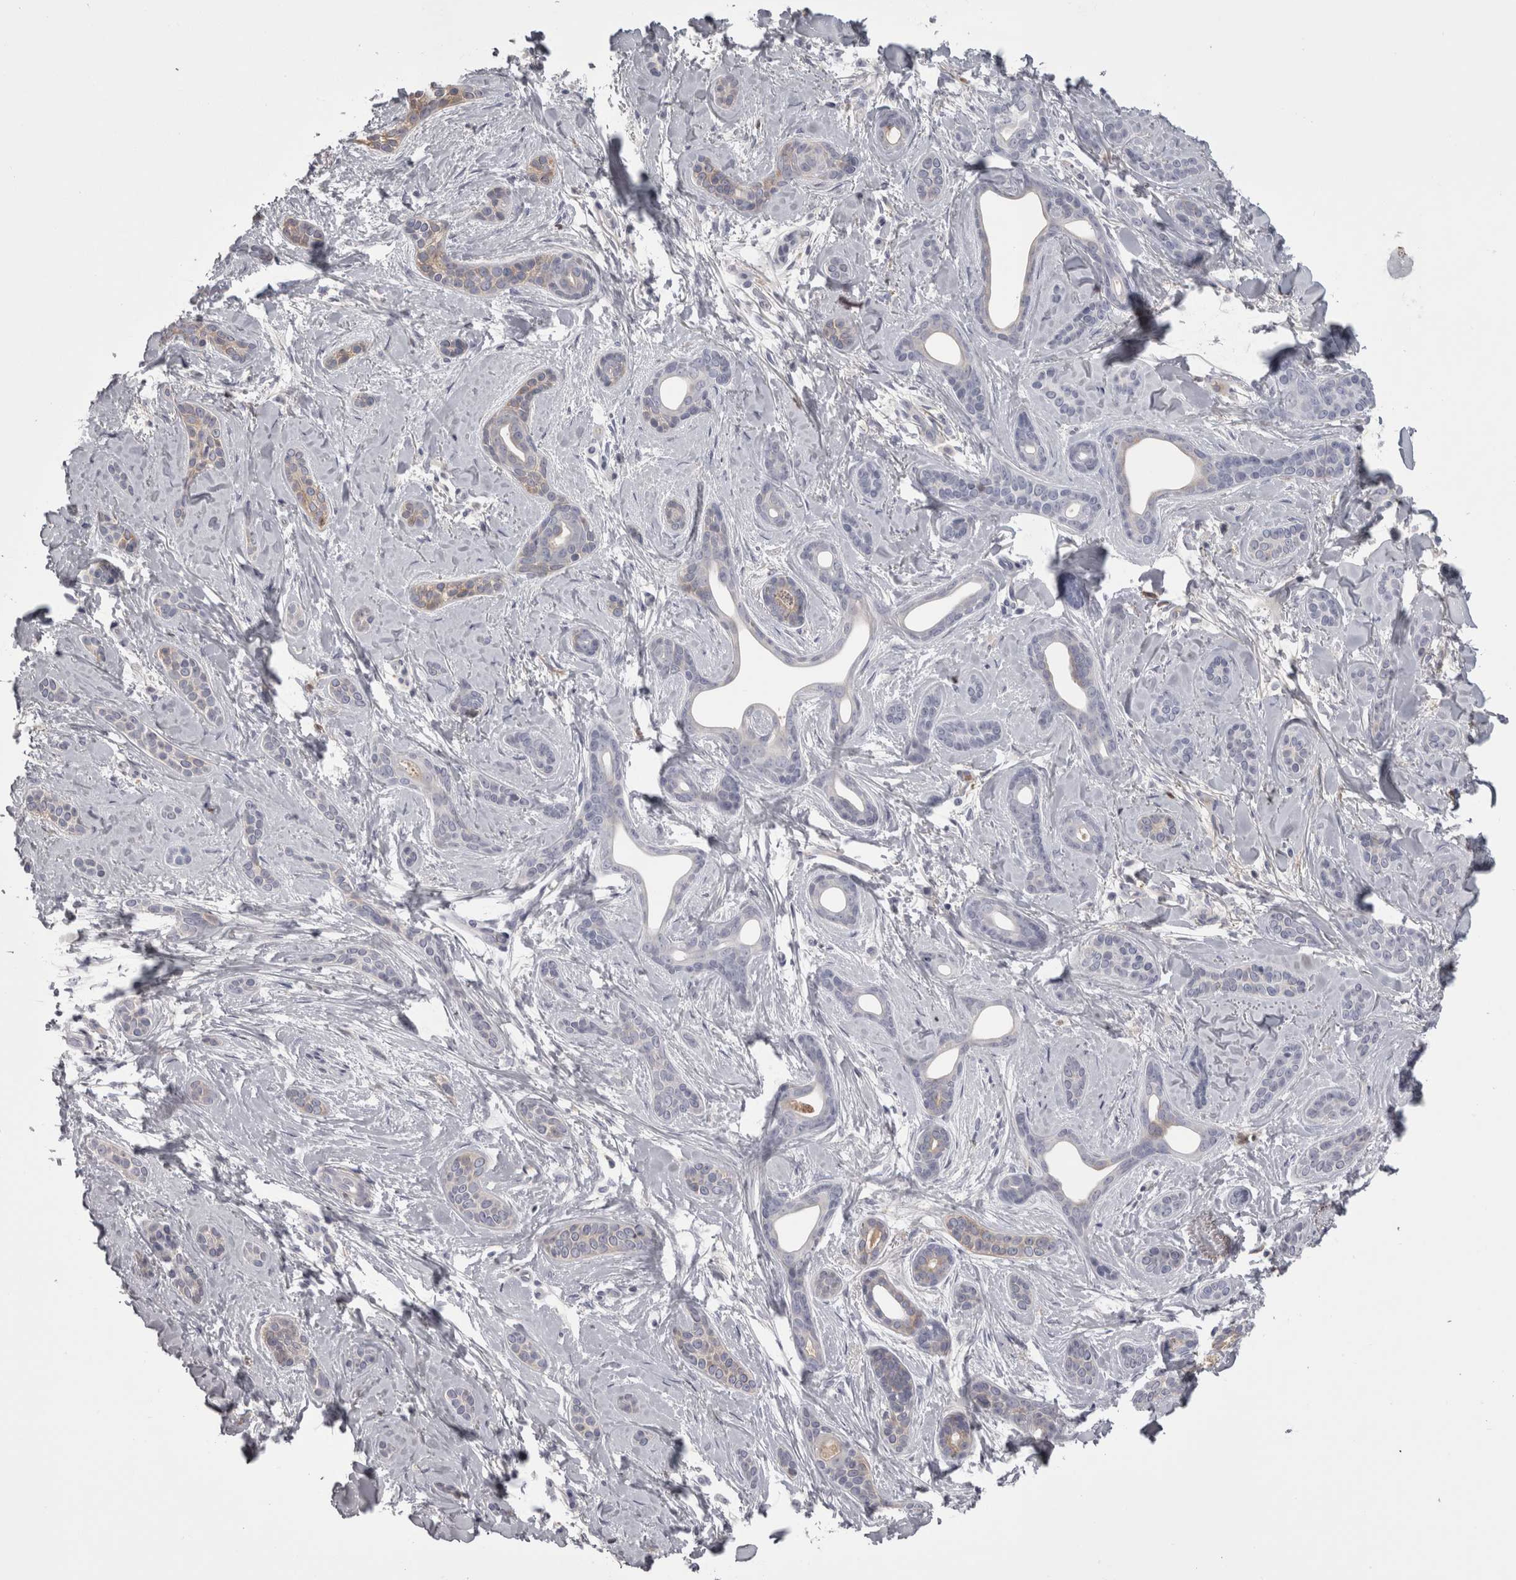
{"staining": {"intensity": "weak", "quantity": "25%-75%", "location": "cytoplasmic/membranous"}, "tissue": "skin cancer", "cell_type": "Tumor cells", "image_type": "cancer", "snomed": [{"axis": "morphology", "description": "Basal cell carcinoma"}, {"axis": "morphology", "description": "Adnexal tumor, benign"}, {"axis": "topography", "description": "Skin"}], "caption": "High-power microscopy captured an IHC histopathology image of skin cancer, revealing weak cytoplasmic/membranous staining in approximately 25%-75% of tumor cells.", "gene": "SAA4", "patient": {"sex": "female", "age": 42}}